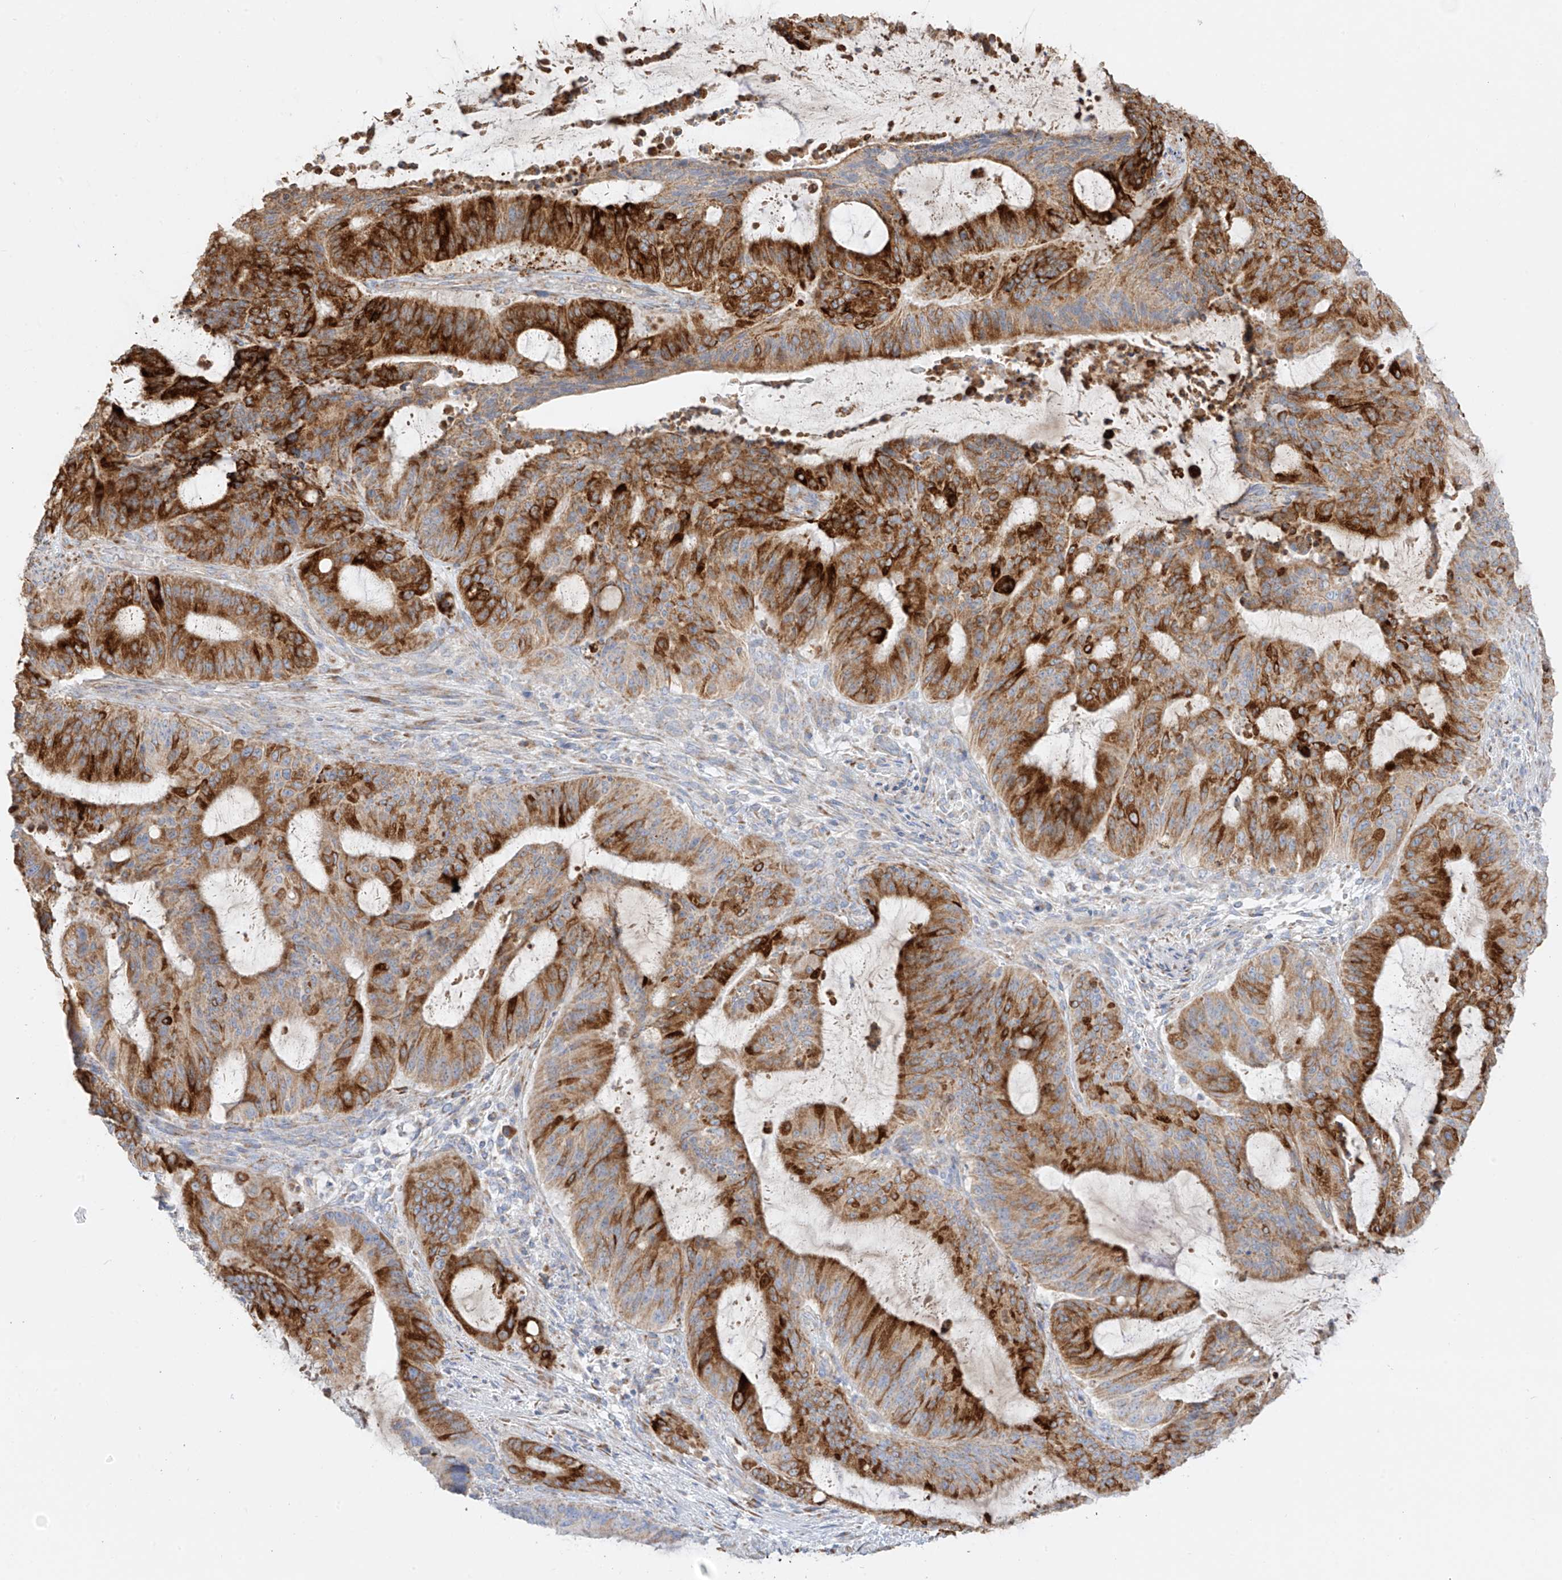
{"staining": {"intensity": "strong", "quantity": ">75%", "location": "cytoplasmic/membranous"}, "tissue": "liver cancer", "cell_type": "Tumor cells", "image_type": "cancer", "snomed": [{"axis": "morphology", "description": "Normal tissue, NOS"}, {"axis": "morphology", "description": "Cholangiocarcinoma"}, {"axis": "topography", "description": "Liver"}, {"axis": "topography", "description": "Peripheral nerve tissue"}], "caption": "Immunohistochemistry micrograph of human cholangiocarcinoma (liver) stained for a protein (brown), which reveals high levels of strong cytoplasmic/membranous expression in approximately >75% of tumor cells.", "gene": "COLGALT2", "patient": {"sex": "female", "age": 73}}